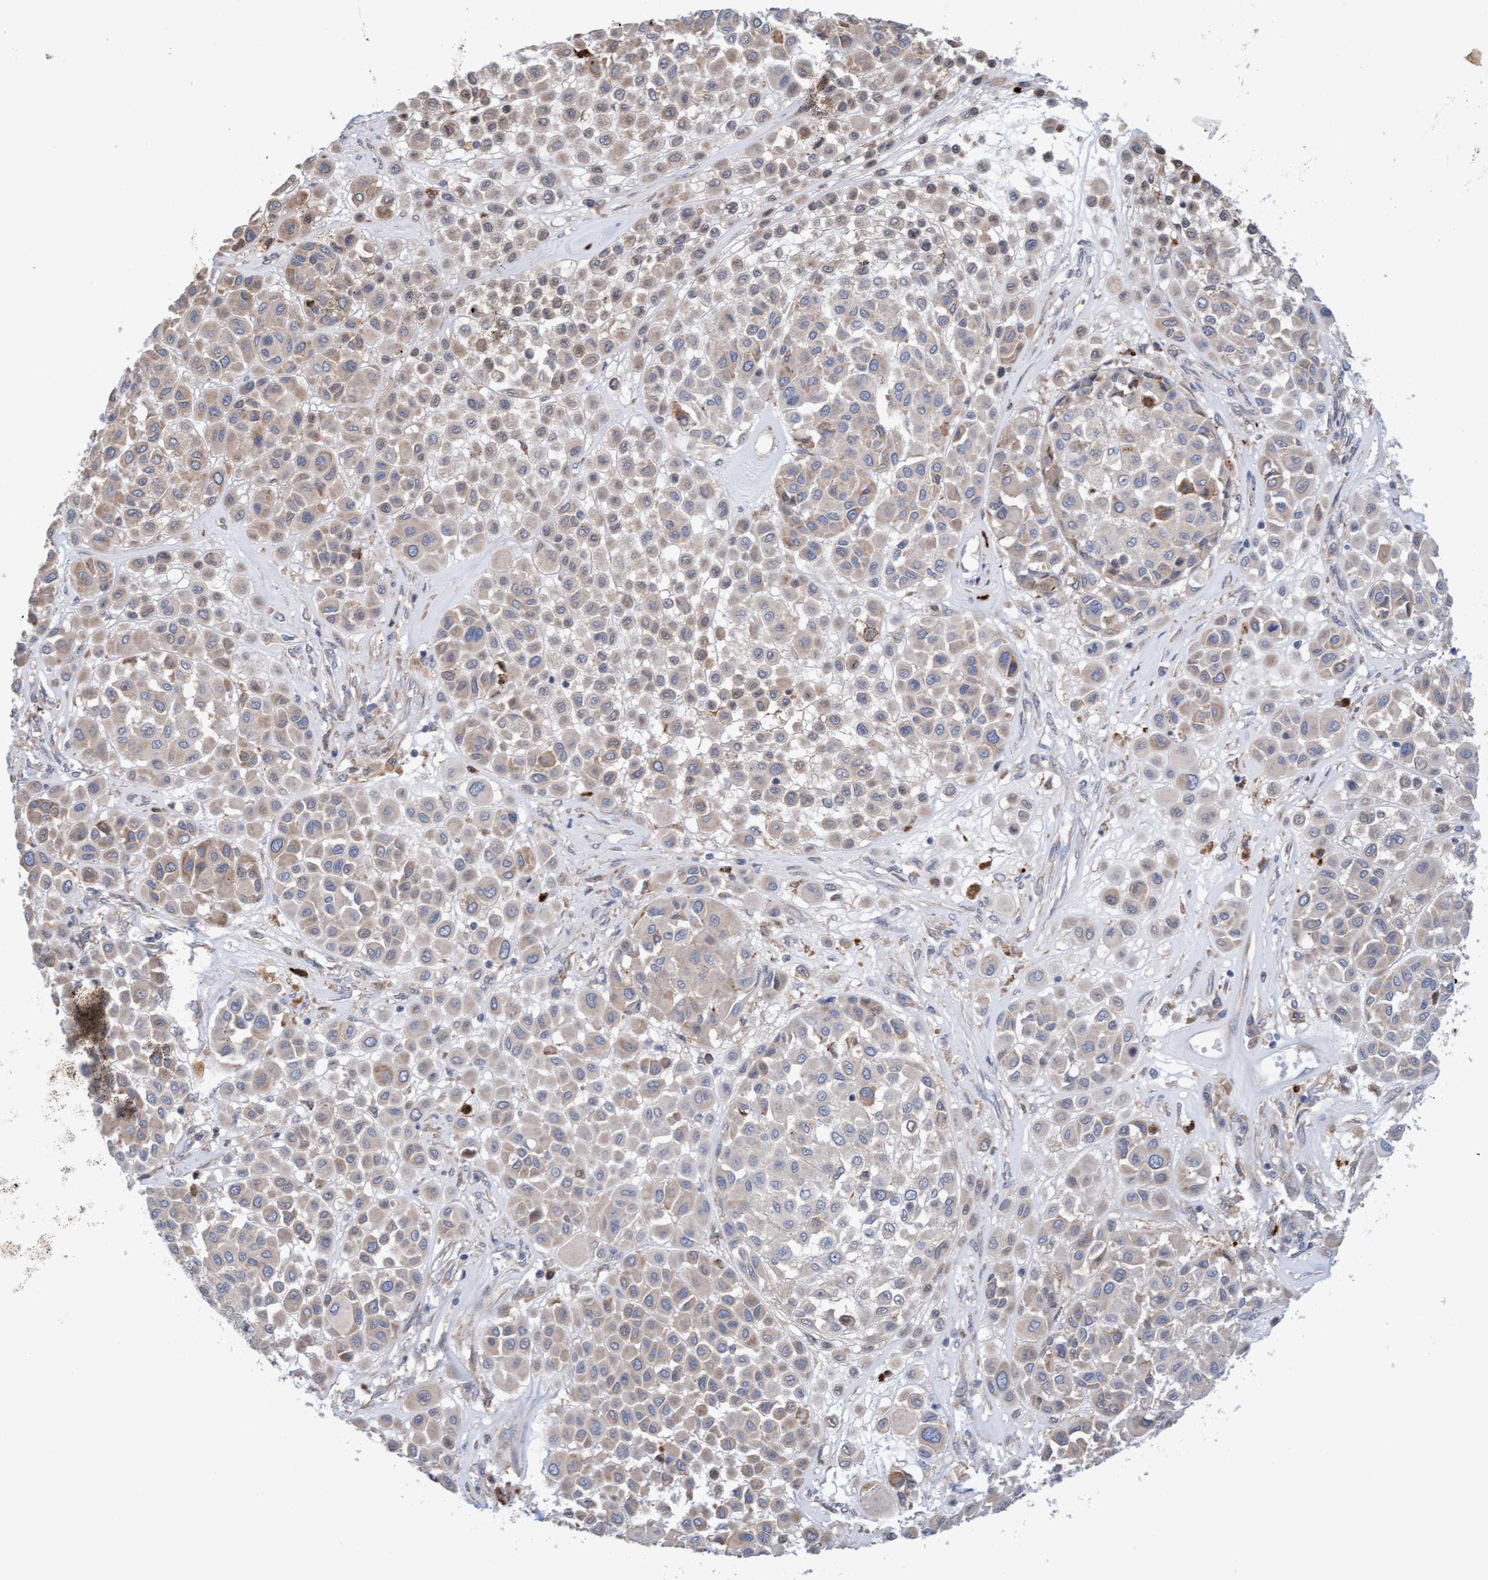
{"staining": {"intensity": "weak", "quantity": "<25%", "location": "cytoplasmic/membranous"}, "tissue": "melanoma", "cell_type": "Tumor cells", "image_type": "cancer", "snomed": [{"axis": "morphology", "description": "Malignant melanoma, Metastatic site"}, {"axis": "topography", "description": "Soft tissue"}], "caption": "Image shows no protein staining in tumor cells of melanoma tissue.", "gene": "MMP8", "patient": {"sex": "male", "age": 41}}